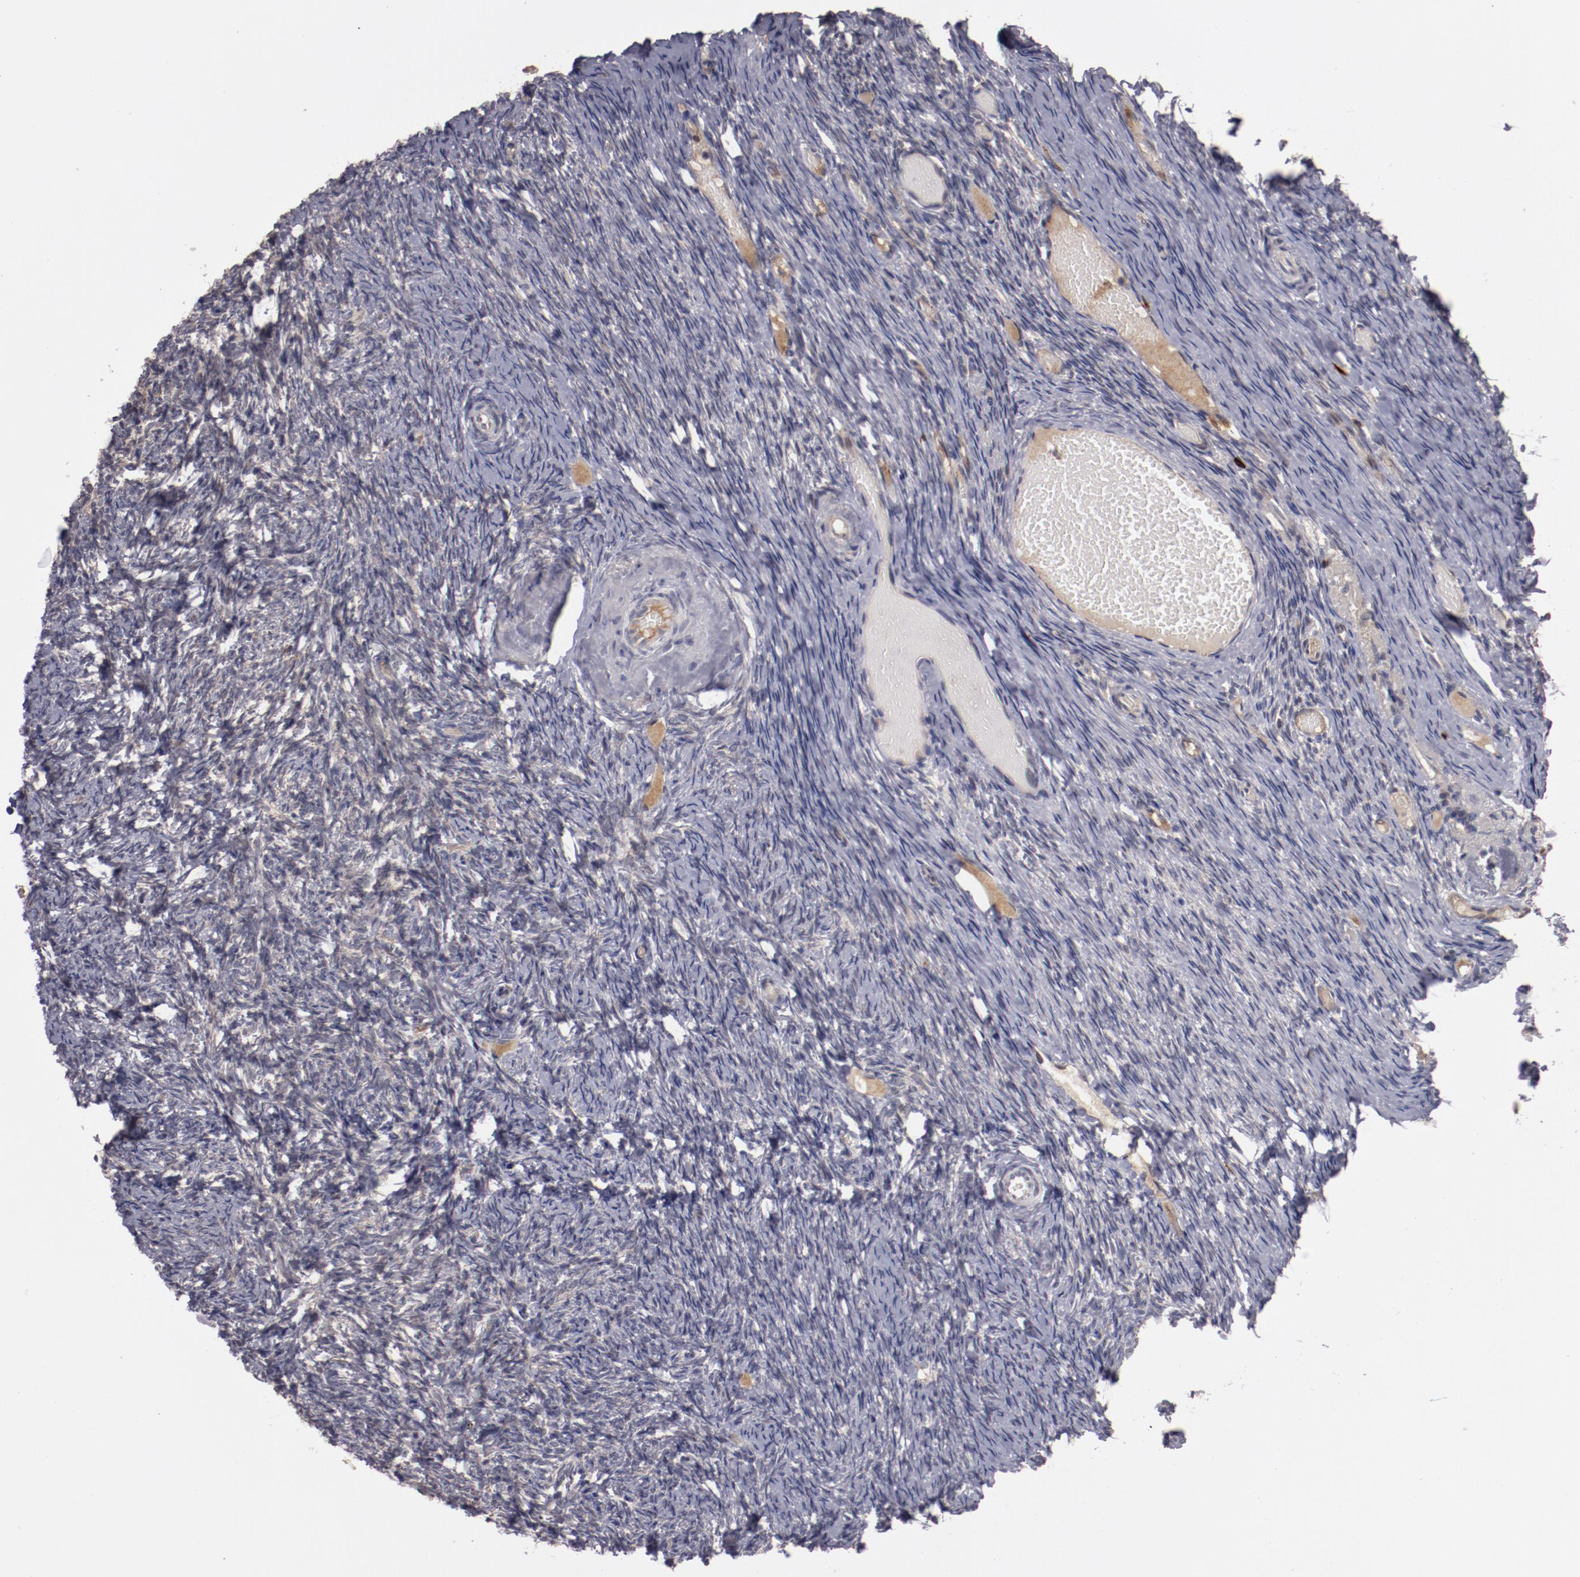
{"staining": {"intensity": "negative", "quantity": "none", "location": "none"}, "tissue": "ovary", "cell_type": "Ovarian stroma cells", "image_type": "normal", "snomed": [{"axis": "morphology", "description": "Normal tissue, NOS"}, {"axis": "topography", "description": "Ovary"}], "caption": "This is an IHC photomicrograph of unremarkable human ovary. There is no staining in ovarian stroma cells.", "gene": "STX3", "patient": {"sex": "female", "age": 60}}